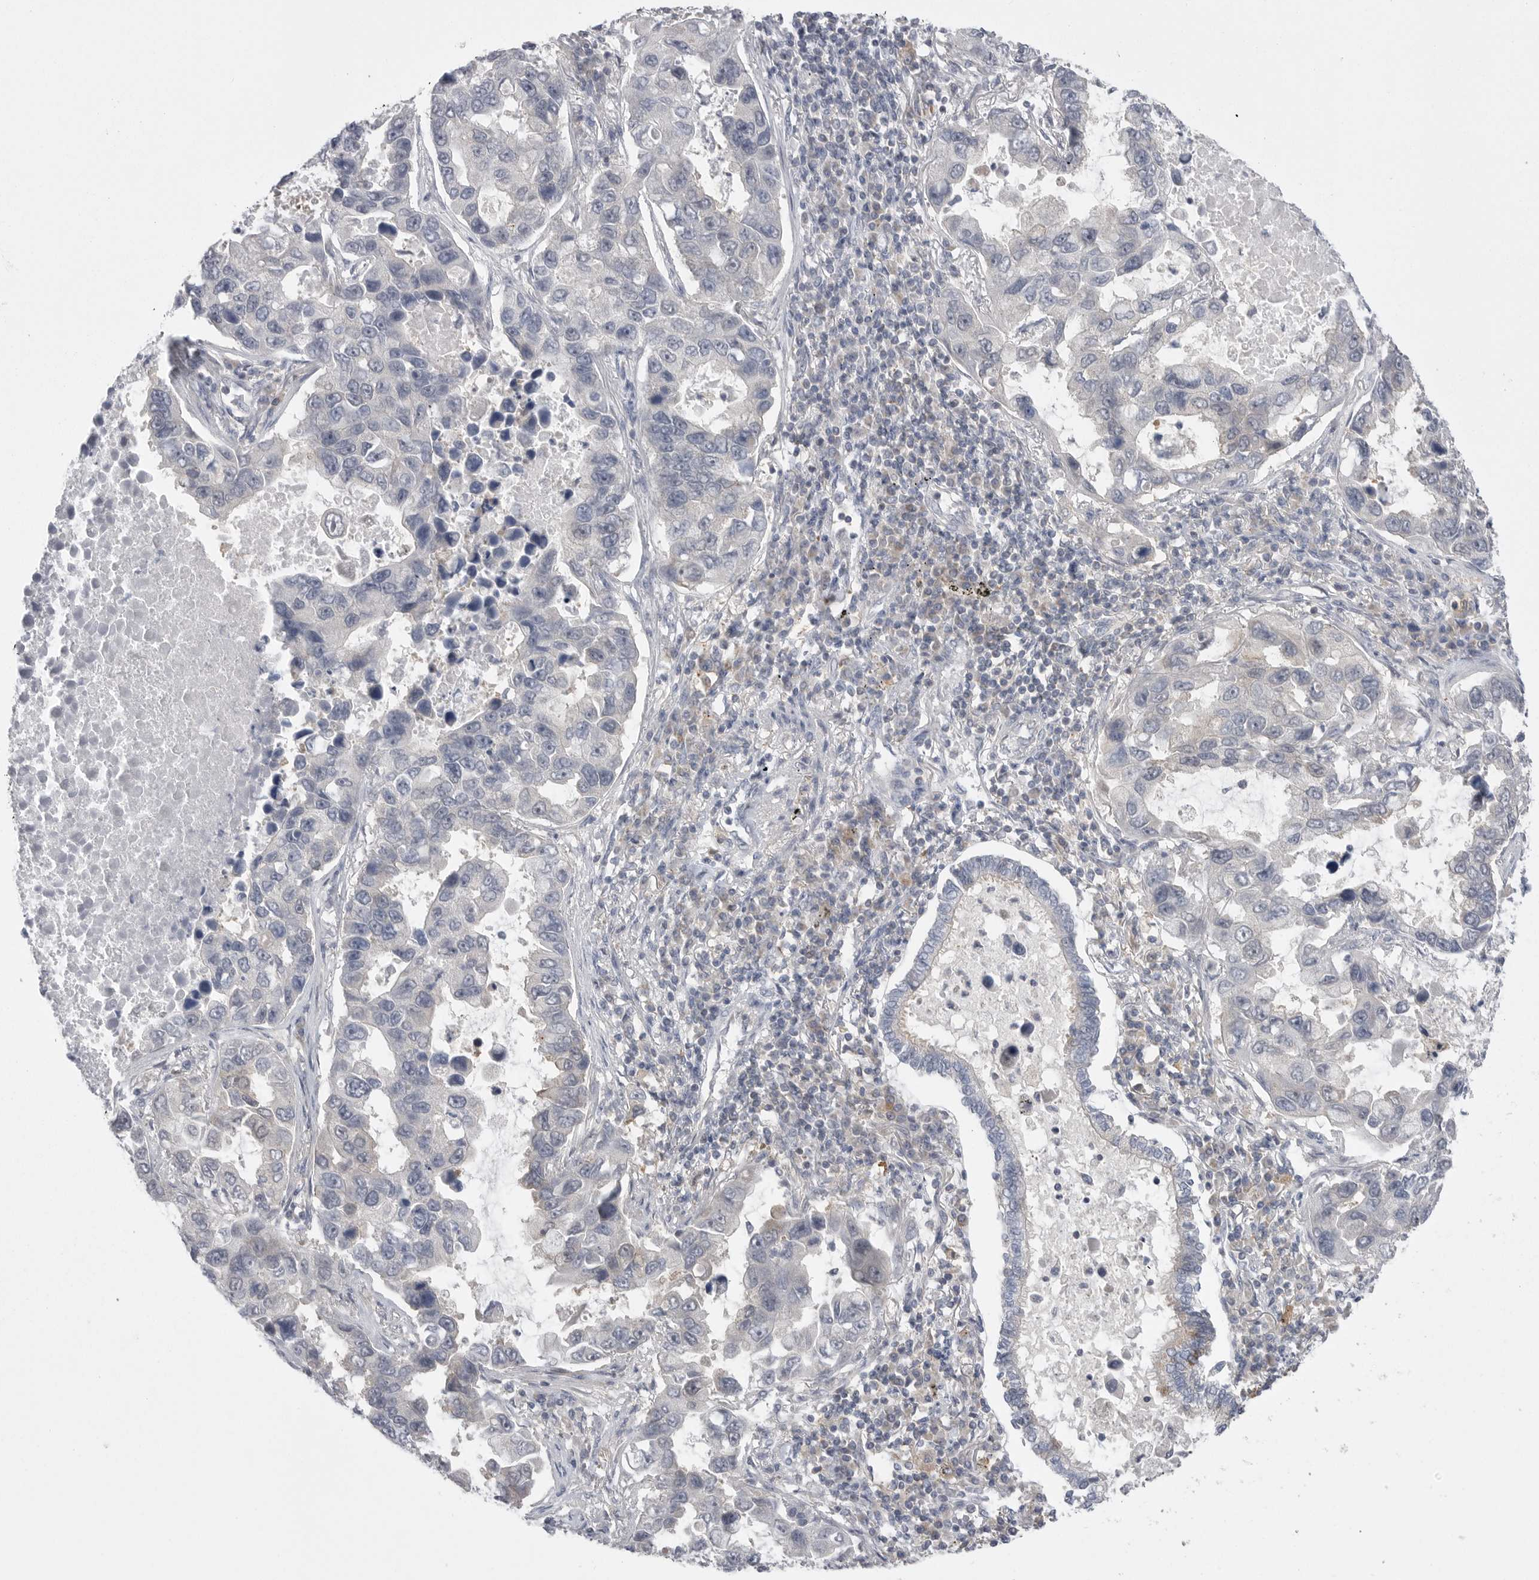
{"staining": {"intensity": "negative", "quantity": "none", "location": "none"}, "tissue": "lung cancer", "cell_type": "Tumor cells", "image_type": "cancer", "snomed": [{"axis": "morphology", "description": "Adenocarcinoma, NOS"}, {"axis": "topography", "description": "Lung"}], "caption": "Immunohistochemistry photomicrograph of neoplastic tissue: human lung adenocarcinoma stained with DAB (3,3'-diaminobenzidine) reveals no significant protein expression in tumor cells. Brightfield microscopy of immunohistochemistry stained with DAB (brown) and hematoxylin (blue), captured at high magnification.", "gene": "KYAT3", "patient": {"sex": "male", "age": 64}}